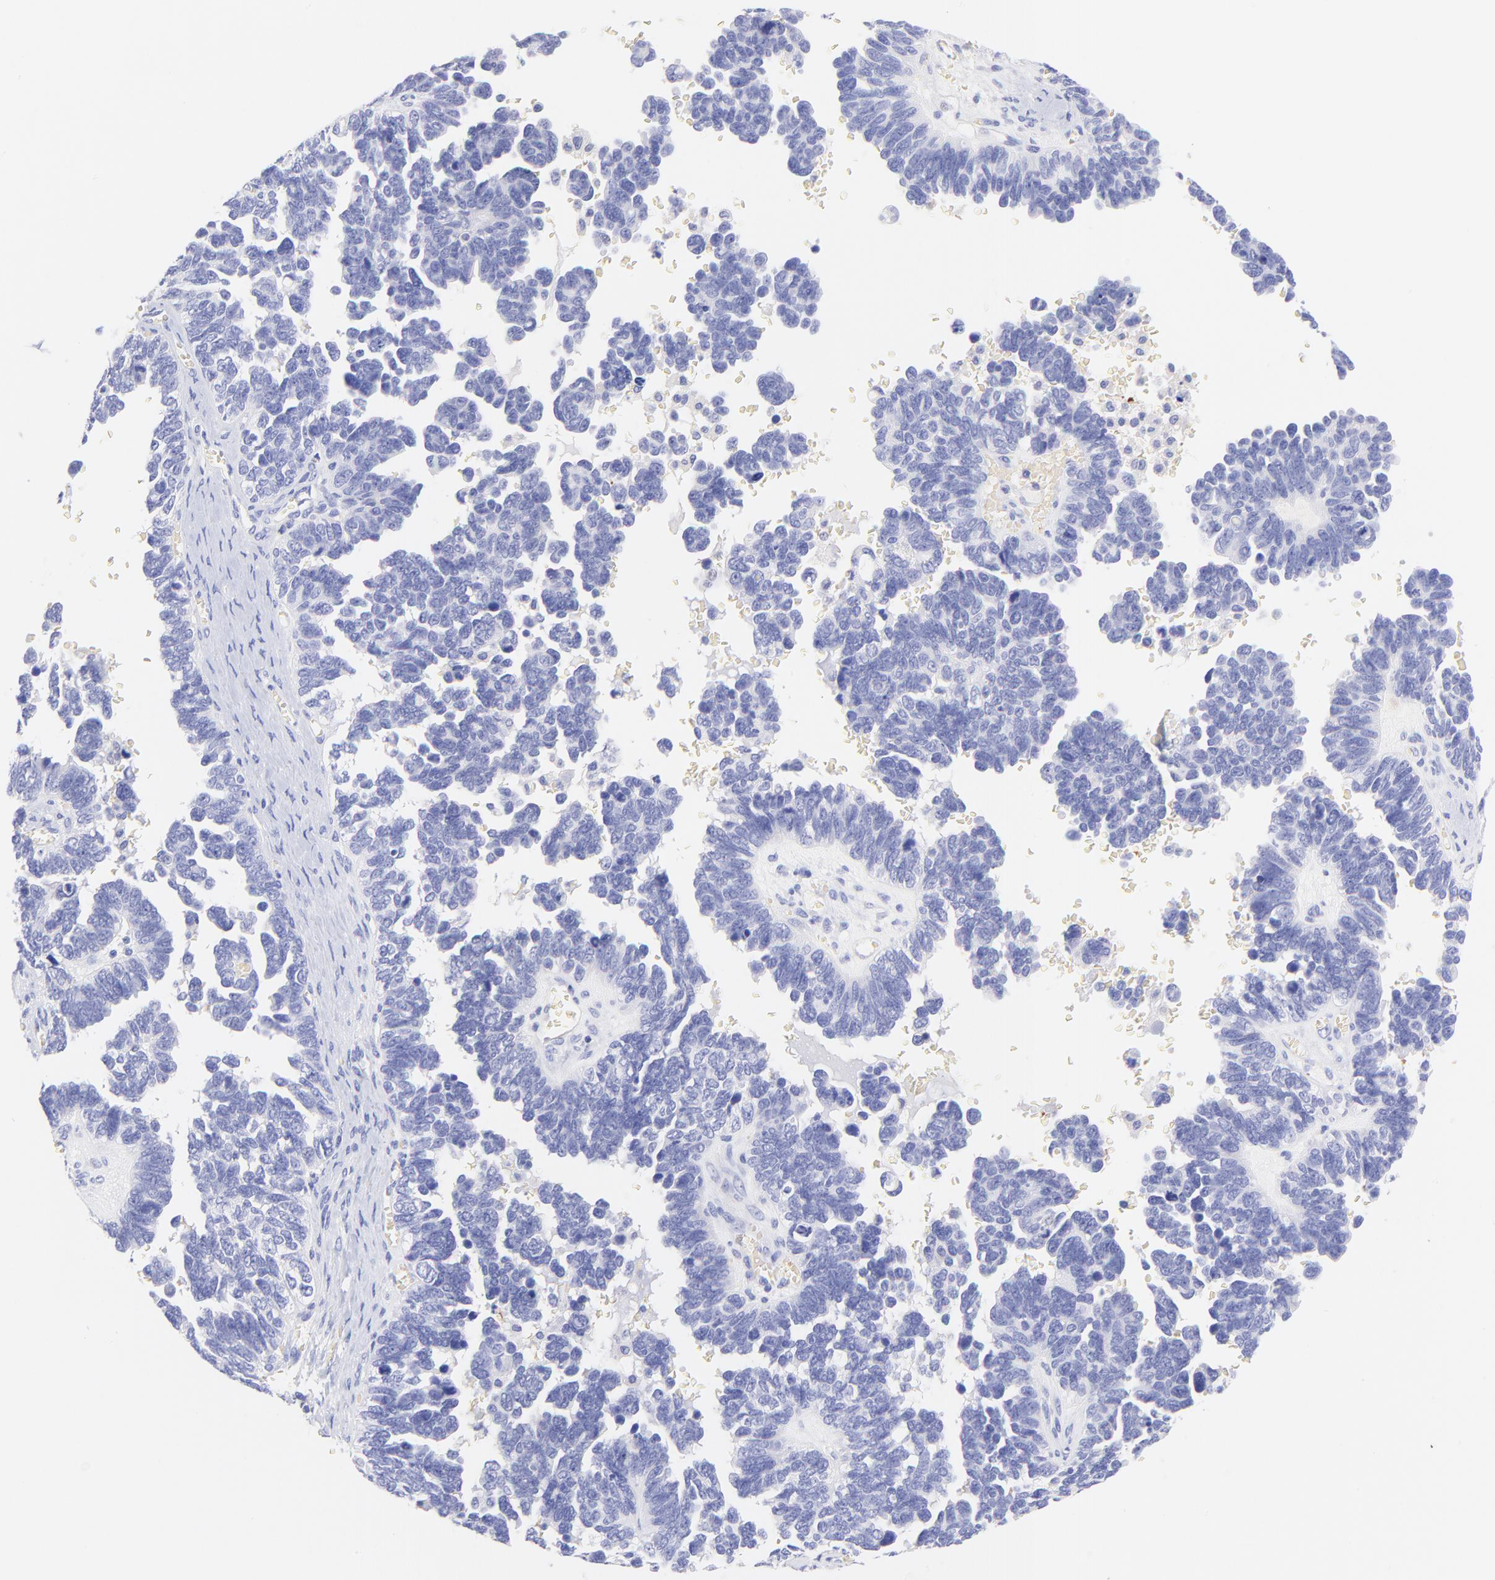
{"staining": {"intensity": "negative", "quantity": "none", "location": "none"}, "tissue": "ovarian cancer", "cell_type": "Tumor cells", "image_type": "cancer", "snomed": [{"axis": "morphology", "description": "Cystadenocarcinoma, serous, NOS"}, {"axis": "topography", "description": "Ovary"}], "caption": "Ovarian cancer (serous cystadenocarcinoma) was stained to show a protein in brown. There is no significant positivity in tumor cells.", "gene": "FRMPD3", "patient": {"sex": "female", "age": 69}}